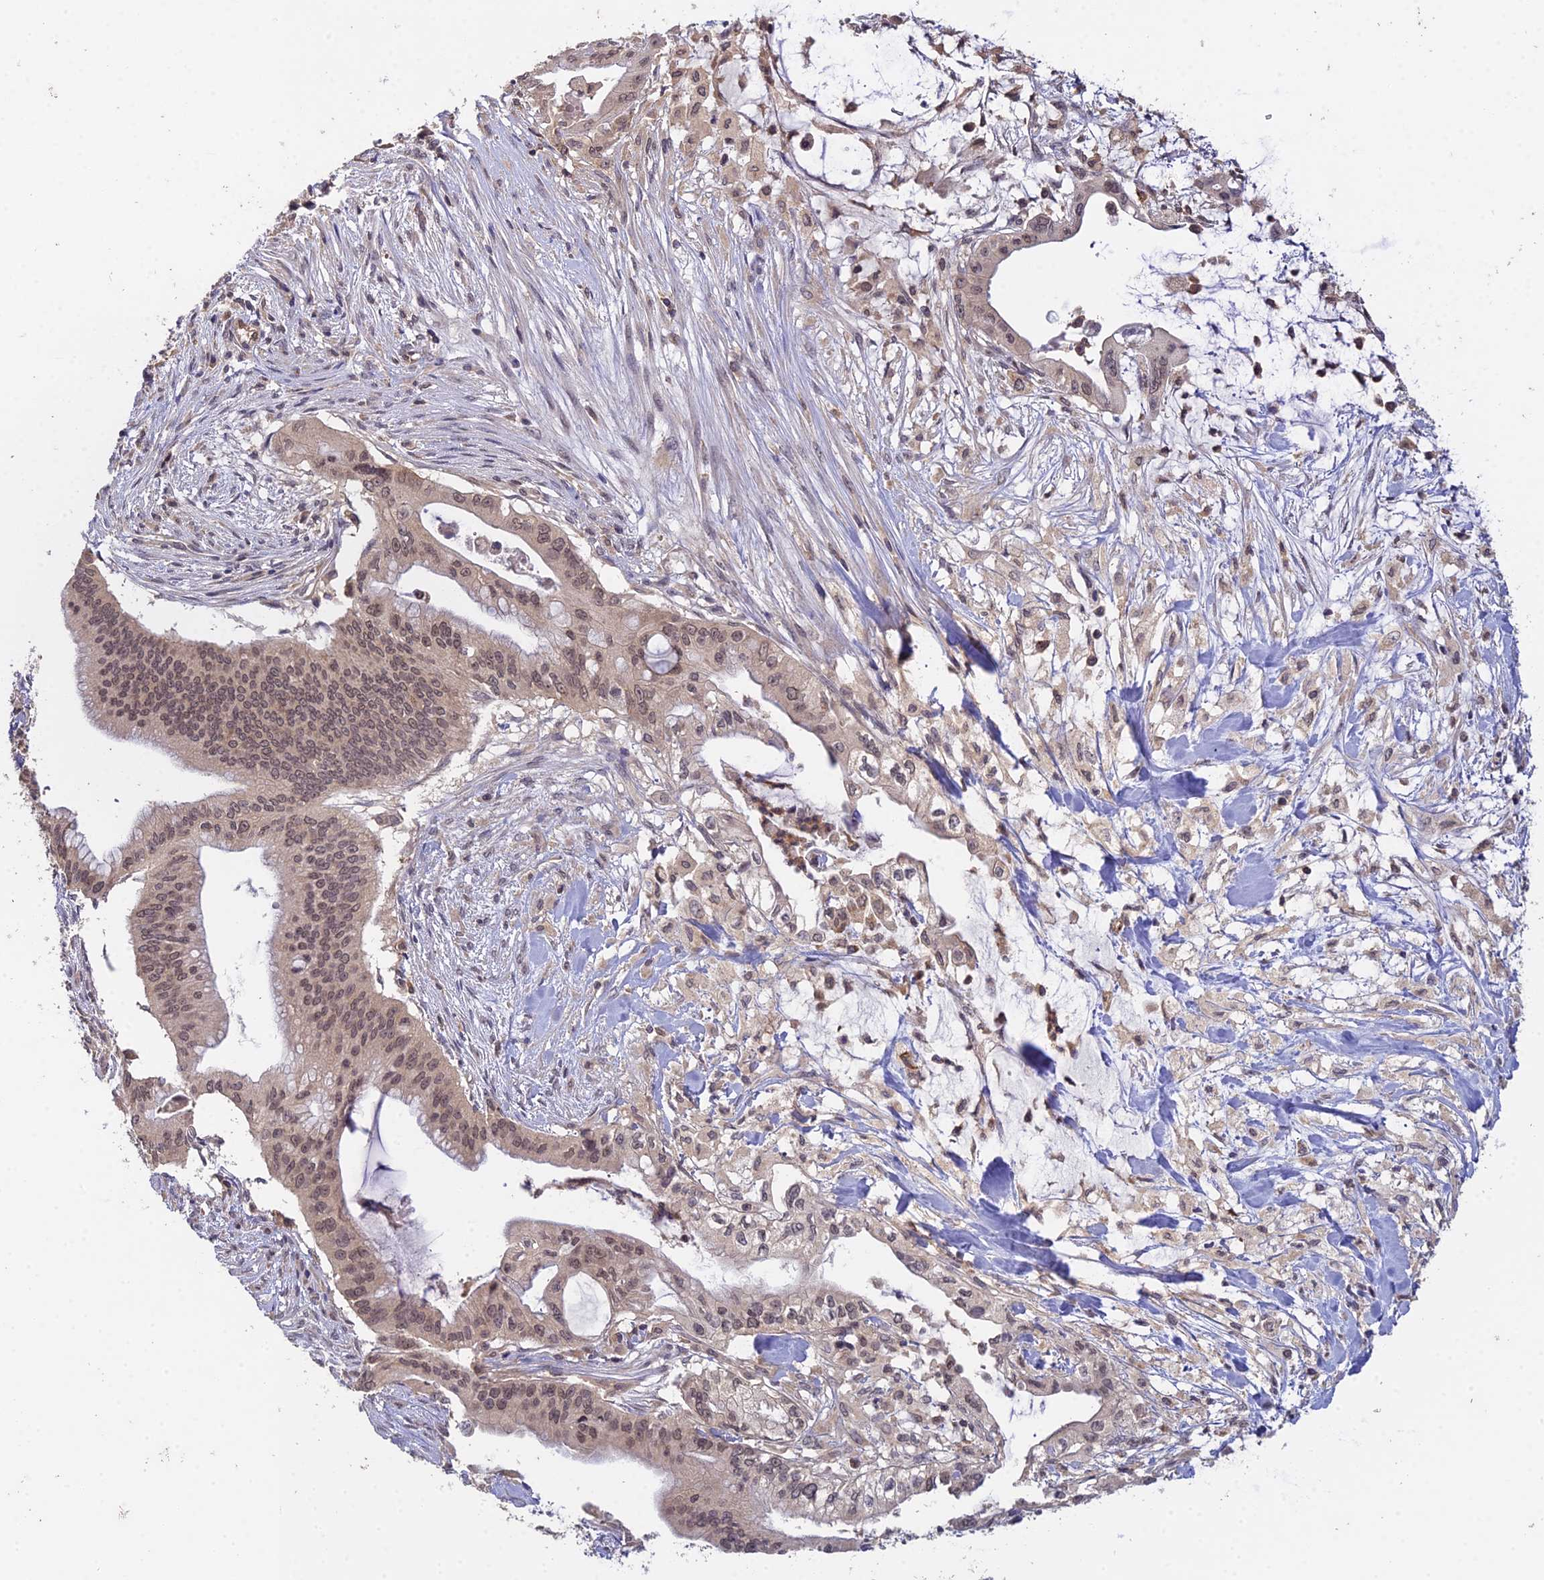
{"staining": {"intensity": "moderate", "quantity": ">75%", "location": "nuclear"}, "tissue": "pancreatic cancer", "cell_type": "Tumor cells", "image_type": "cancer", "snomed": [{"axis": "morphology", "description": "Adenocarcinoma, NOS"}, {"axis": "topography", "description": "Pancreas"}], "caption": "Tumor cells display moderate nuclear staining in approximately >75% of cells in pancreatic cancer (adenocarcinoma).", "gene": "TPRX1", "patient": {"sex": "male", "age": 46}}